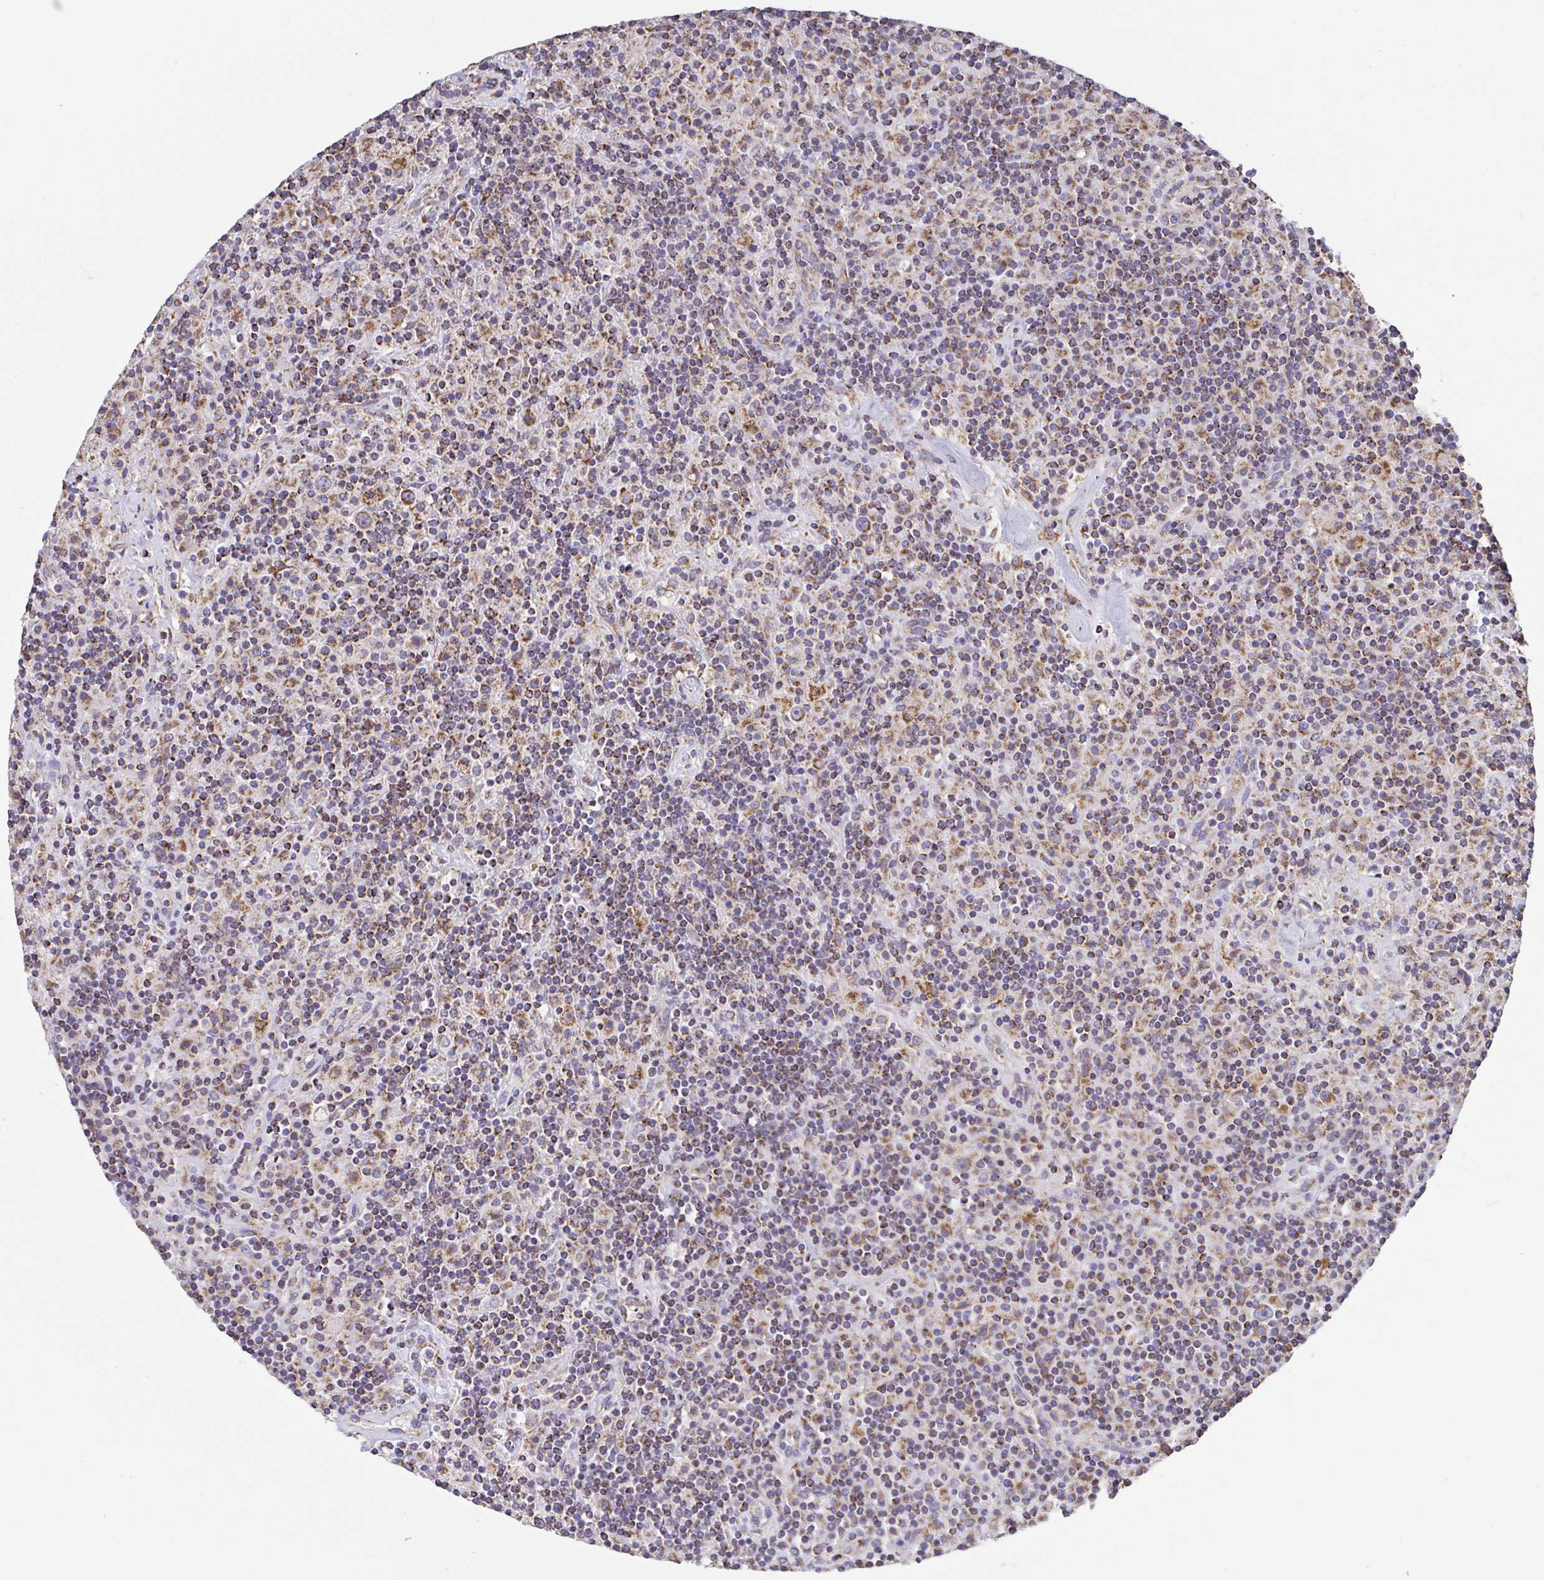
{"staining": {"intensity": "moderate", "quantity": "25%-75%", "location": "cytoplasmic/membranous"}, "tissue": "lymphoma", "cell_type": "Tumor cells", "image_type": "cancer", "snomed": [{"axis": "morphology", "description": "Hodgkin's disease, NOS"}, {"axis": "topography", "description": "Lymph node"}], "caption": "Moderate cytoplasmic/membranous staining for a protein is identified in approximately 25%-75% of tumor cells of lymphoma using immunohistochemistry (IHC).", "gene": "GINM1", "patient": {"sex": "male", "age": 70}}